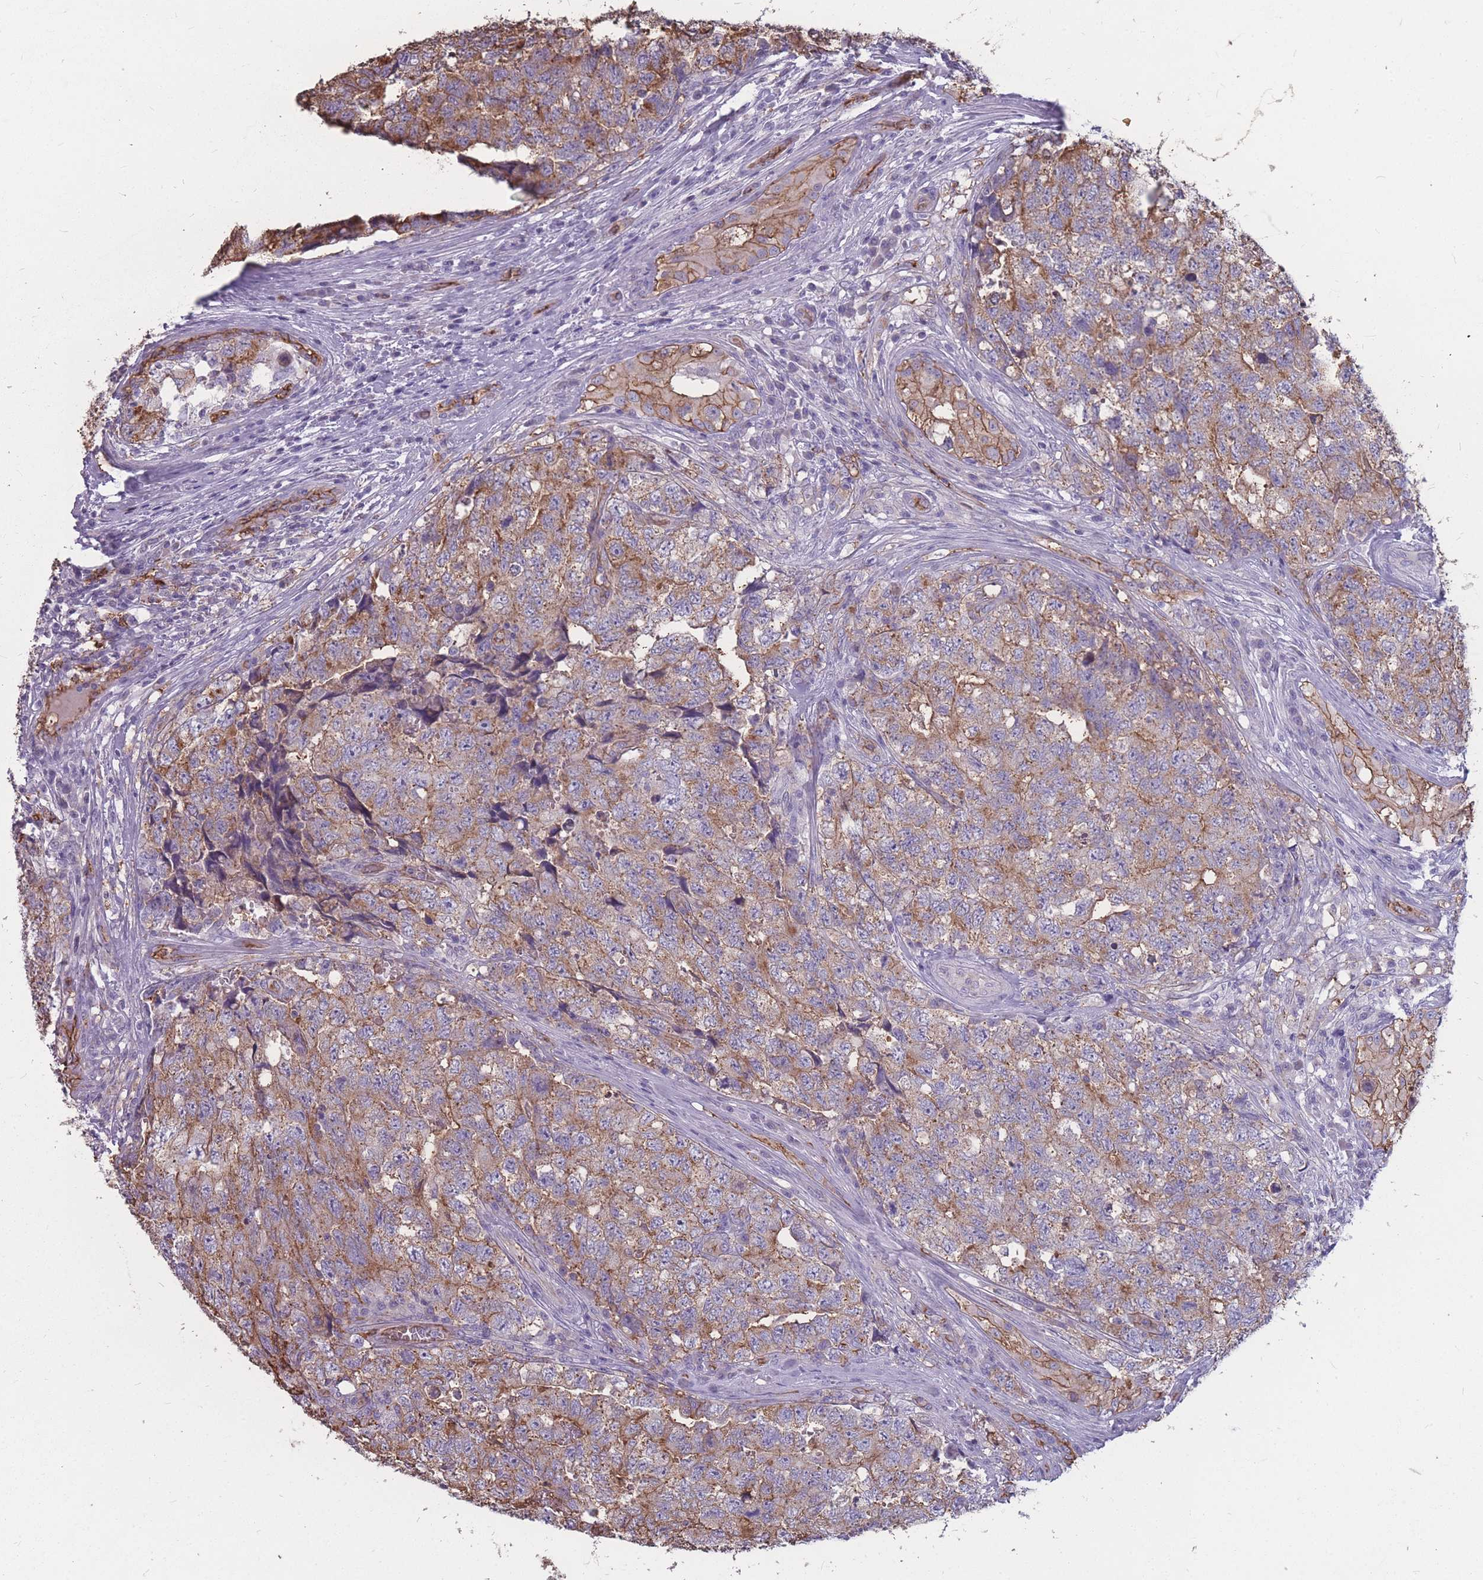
{"staining": {"intensity": "moderate", "quantity": "25%-75%", "location": "cytoplasmic/membranous"}, "tissue": "testis cancer", "cell_type": "Tumor cells", "image_type": "cancer", "snomed": [{"axis": "morphology", "description": "Carcinoma, Embryonal, NOS"}, {"axis": "topography", "description": "Testis"}], "caption": "This photomicrograph exhibits testis cancer stained with immunohistochemistry (IHC) to label a protein in brown. The cytoplasmic/membranous of tumor cells show moderate positivity for the protein. Nuclei are counter-stained blue.", "gene": "GNA11", "patient": {"sex": "male", "age": 31}}